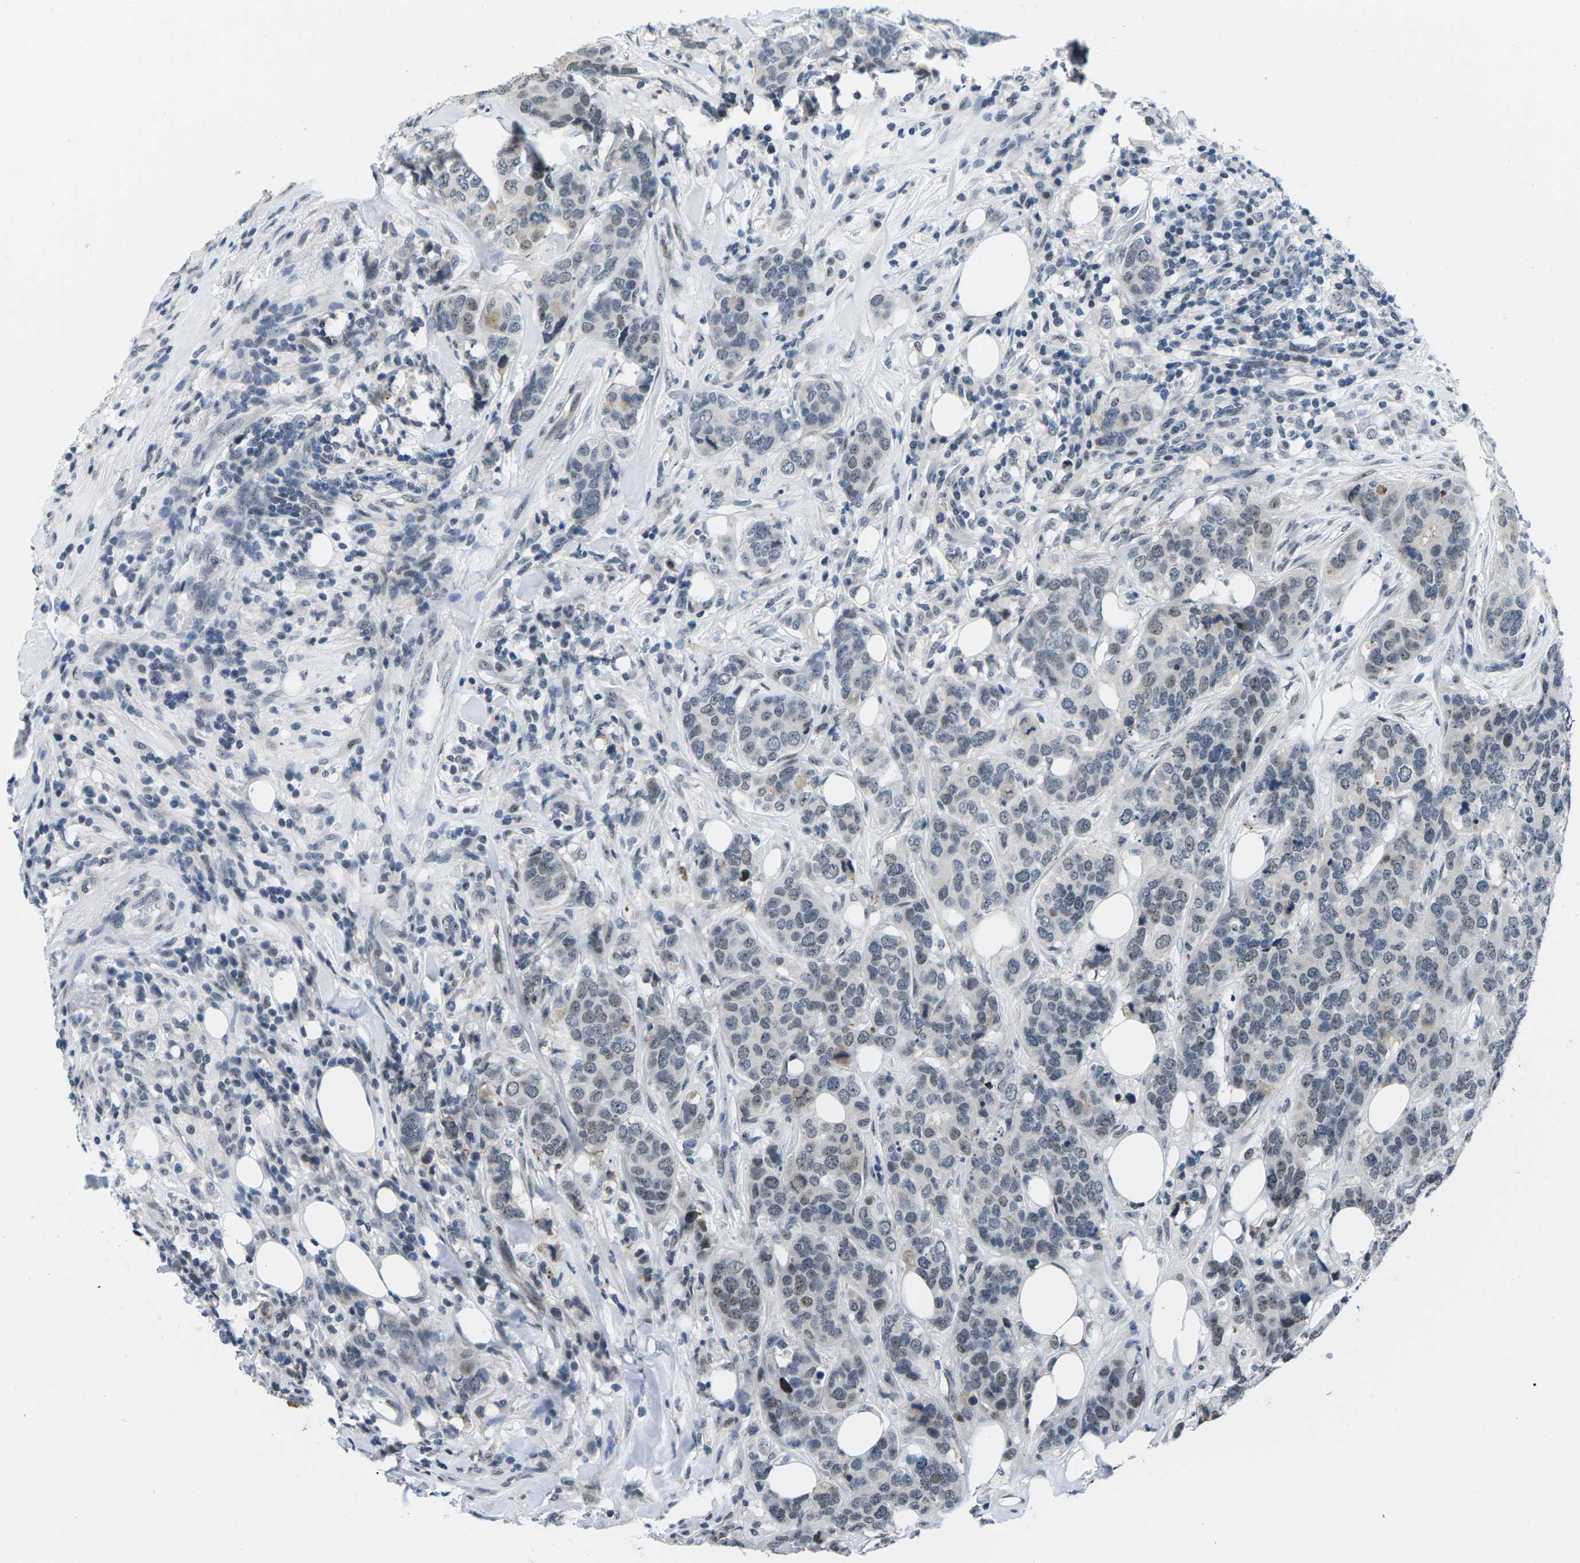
{"staining": {"intensity": "weak", "quantity": ">75%", "location": "nuclear"}, "tissue": "breast cancer", "cell_type": "Tumor cells", "image_type": "cancer", "snomed": [{"axis": "morphology", "description": "Lobular carcinoma"}, {"axis": "topography", "description": "Breast"}], "caption": "Breast lobular carcinoma stained with a brown dye reveals weak nuclear positive positivity in about >75% of tumor cells.", "gene": "NSRP1", "patient": {"sex": "female", "age": 59}}